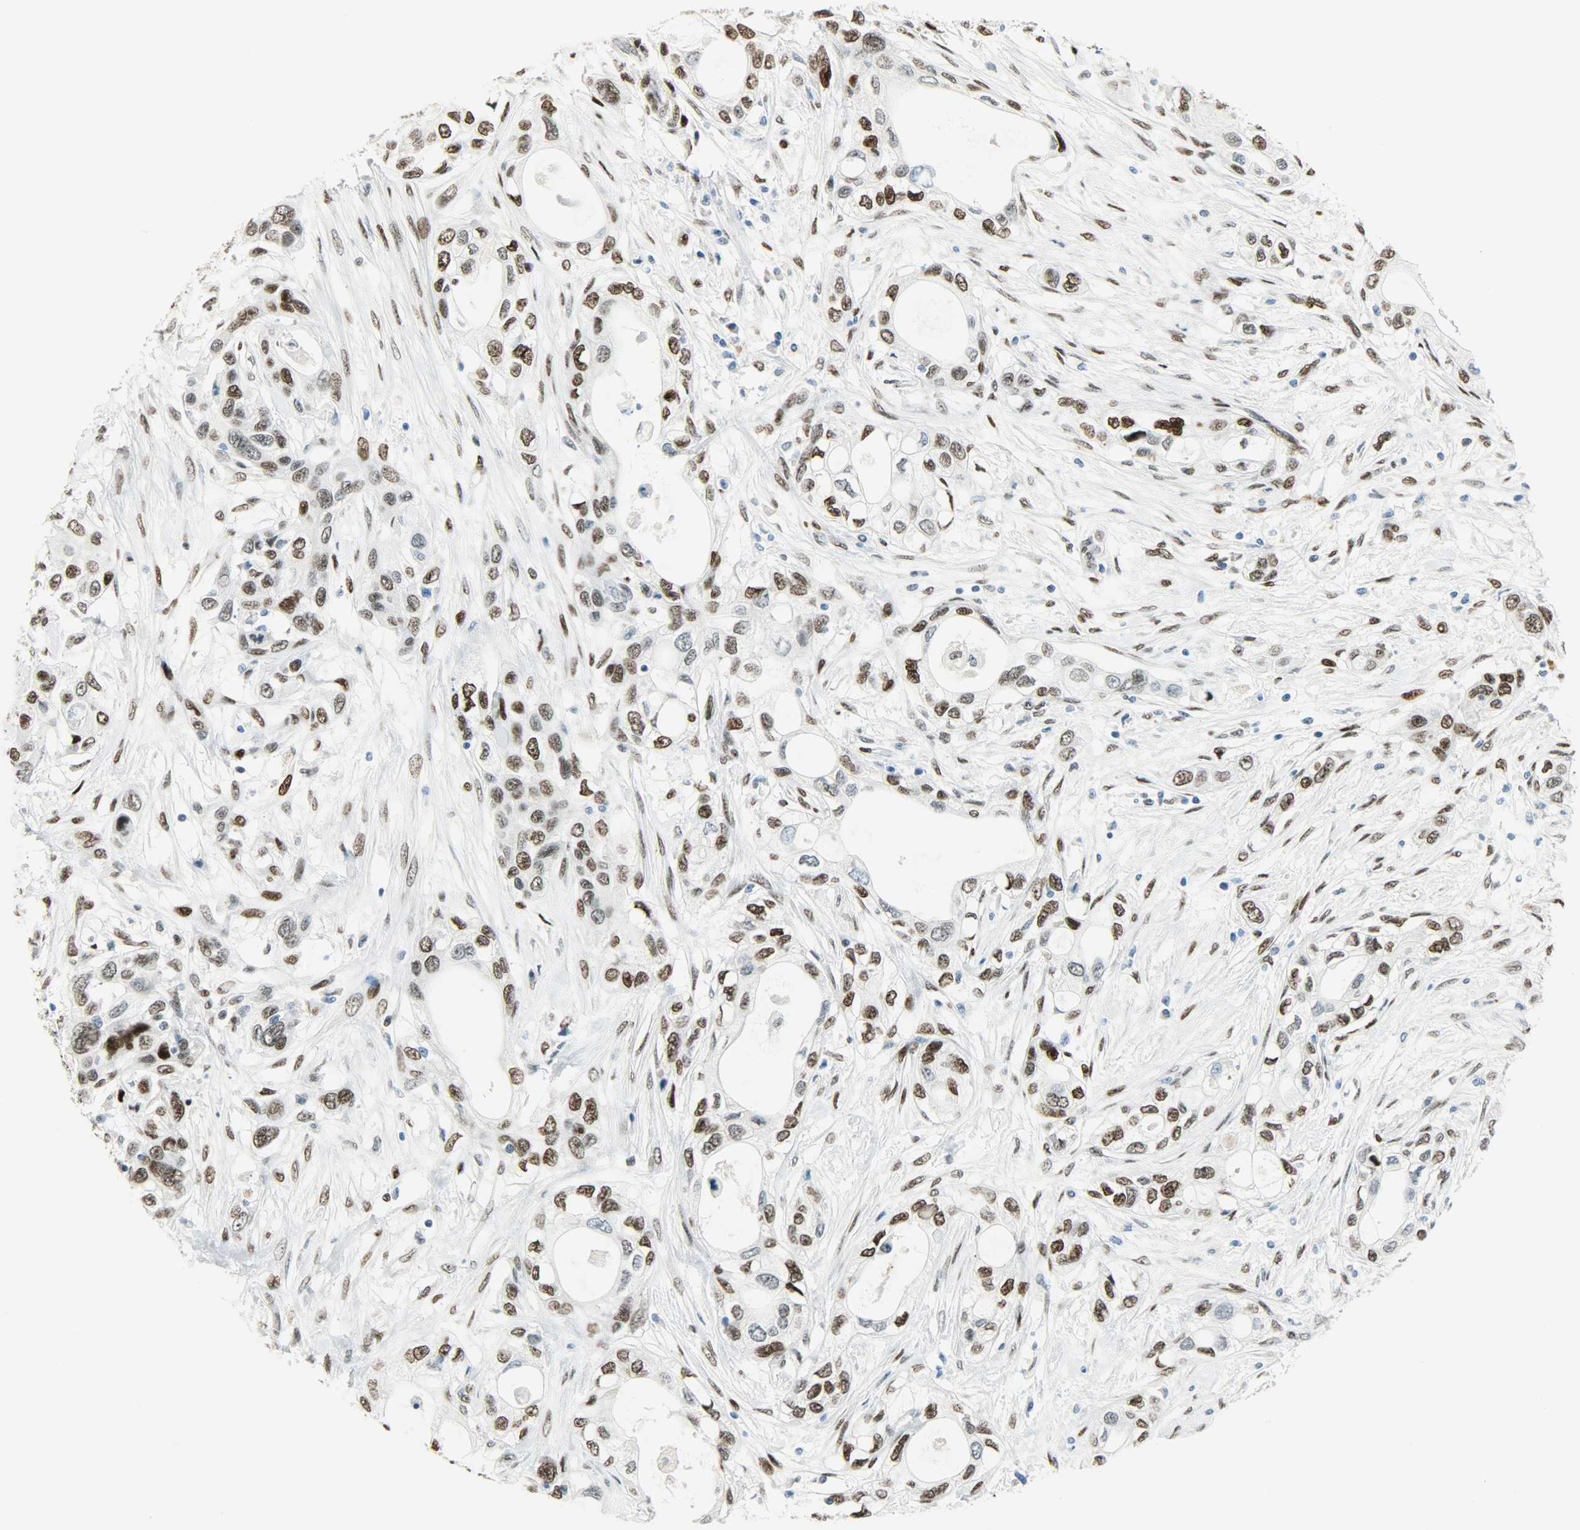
{"staining": {"intensity": "moderate", "quantity": "25%-75%", "location": "nuclear"}, "tissue": "pancreatic cancer", "cell_type": "Tumor cells", "image_type": "cancer", "snomed": [{"axis": "morphology", "description": "Adenocarcinoma, NOS"}, {"axis": "topography", "description": "Pancreas"}], "caption": "Immunohistochemistry (IHC) image of neoplastic tissue: human adenocarcinoma (pancreatic) stained using immunohistochemistry displays medium levels of moderate protein expression localized specifically in the nuclear of tumor cells, appearing as a nuclear brown color.", "gene": "JUNB", "patient": {"sex": "female", "age": 70}}